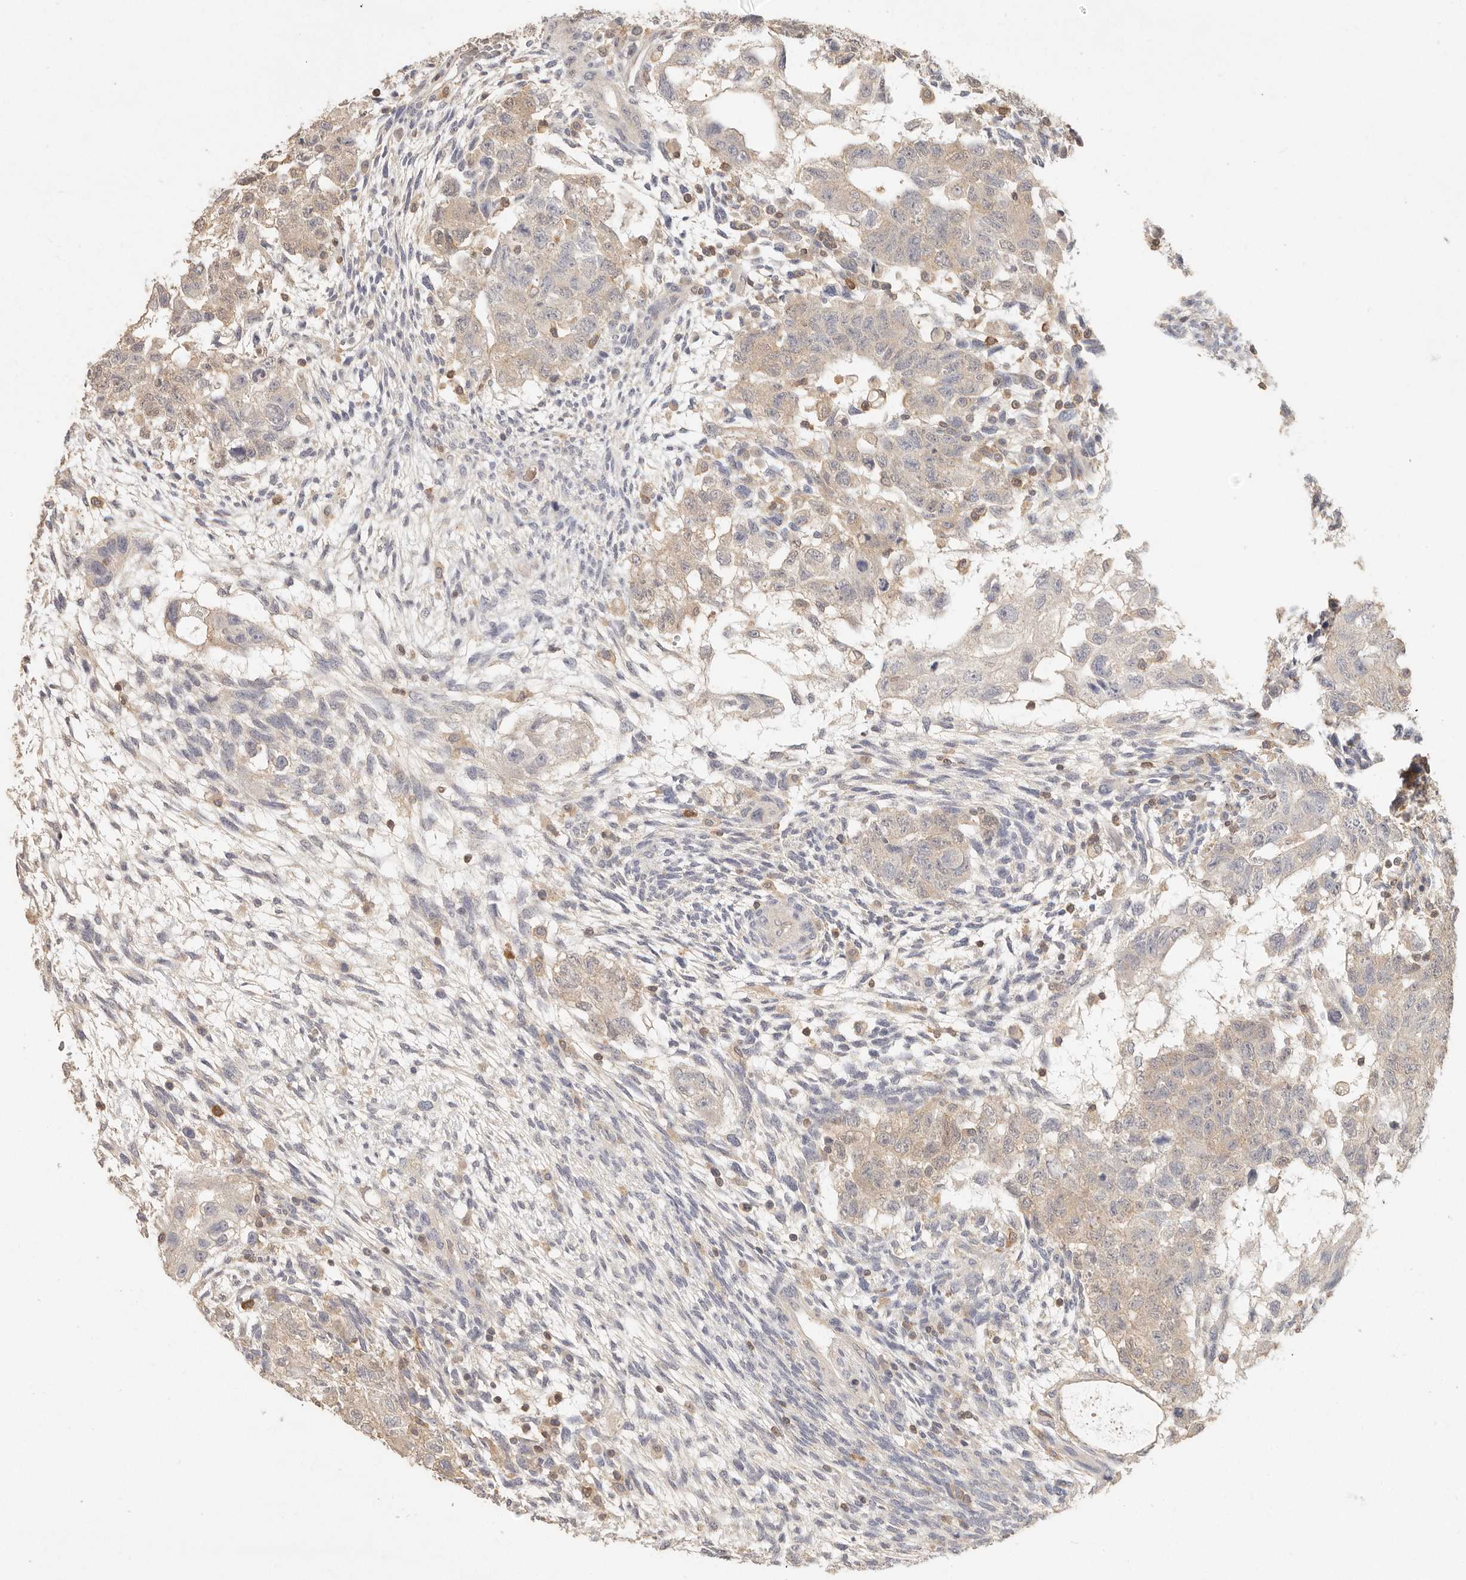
{"staining": {"intensity": "weak", "quantity": ">75%", "location": "cytoplasmic/membranous"}, "tissue": "testis cancer", "cell_type": "Tumor cells", "image_type": "cancer", "snomed": [{"axis": "morphology", "description": "Normal tissue, NOS"}, {"axis": "morphology", "description": "Carcinoma, Embryonal, NOS"}, {"axis": "topography", "description": "Testis"}], "caption": "Testis cancer stained with a brown dye demonstrates weak cytoplasmic/membranous positive expression in about >75% of tumor cells.", "gene": "CSK", "patient": {"sex": "male", "age": 36}}